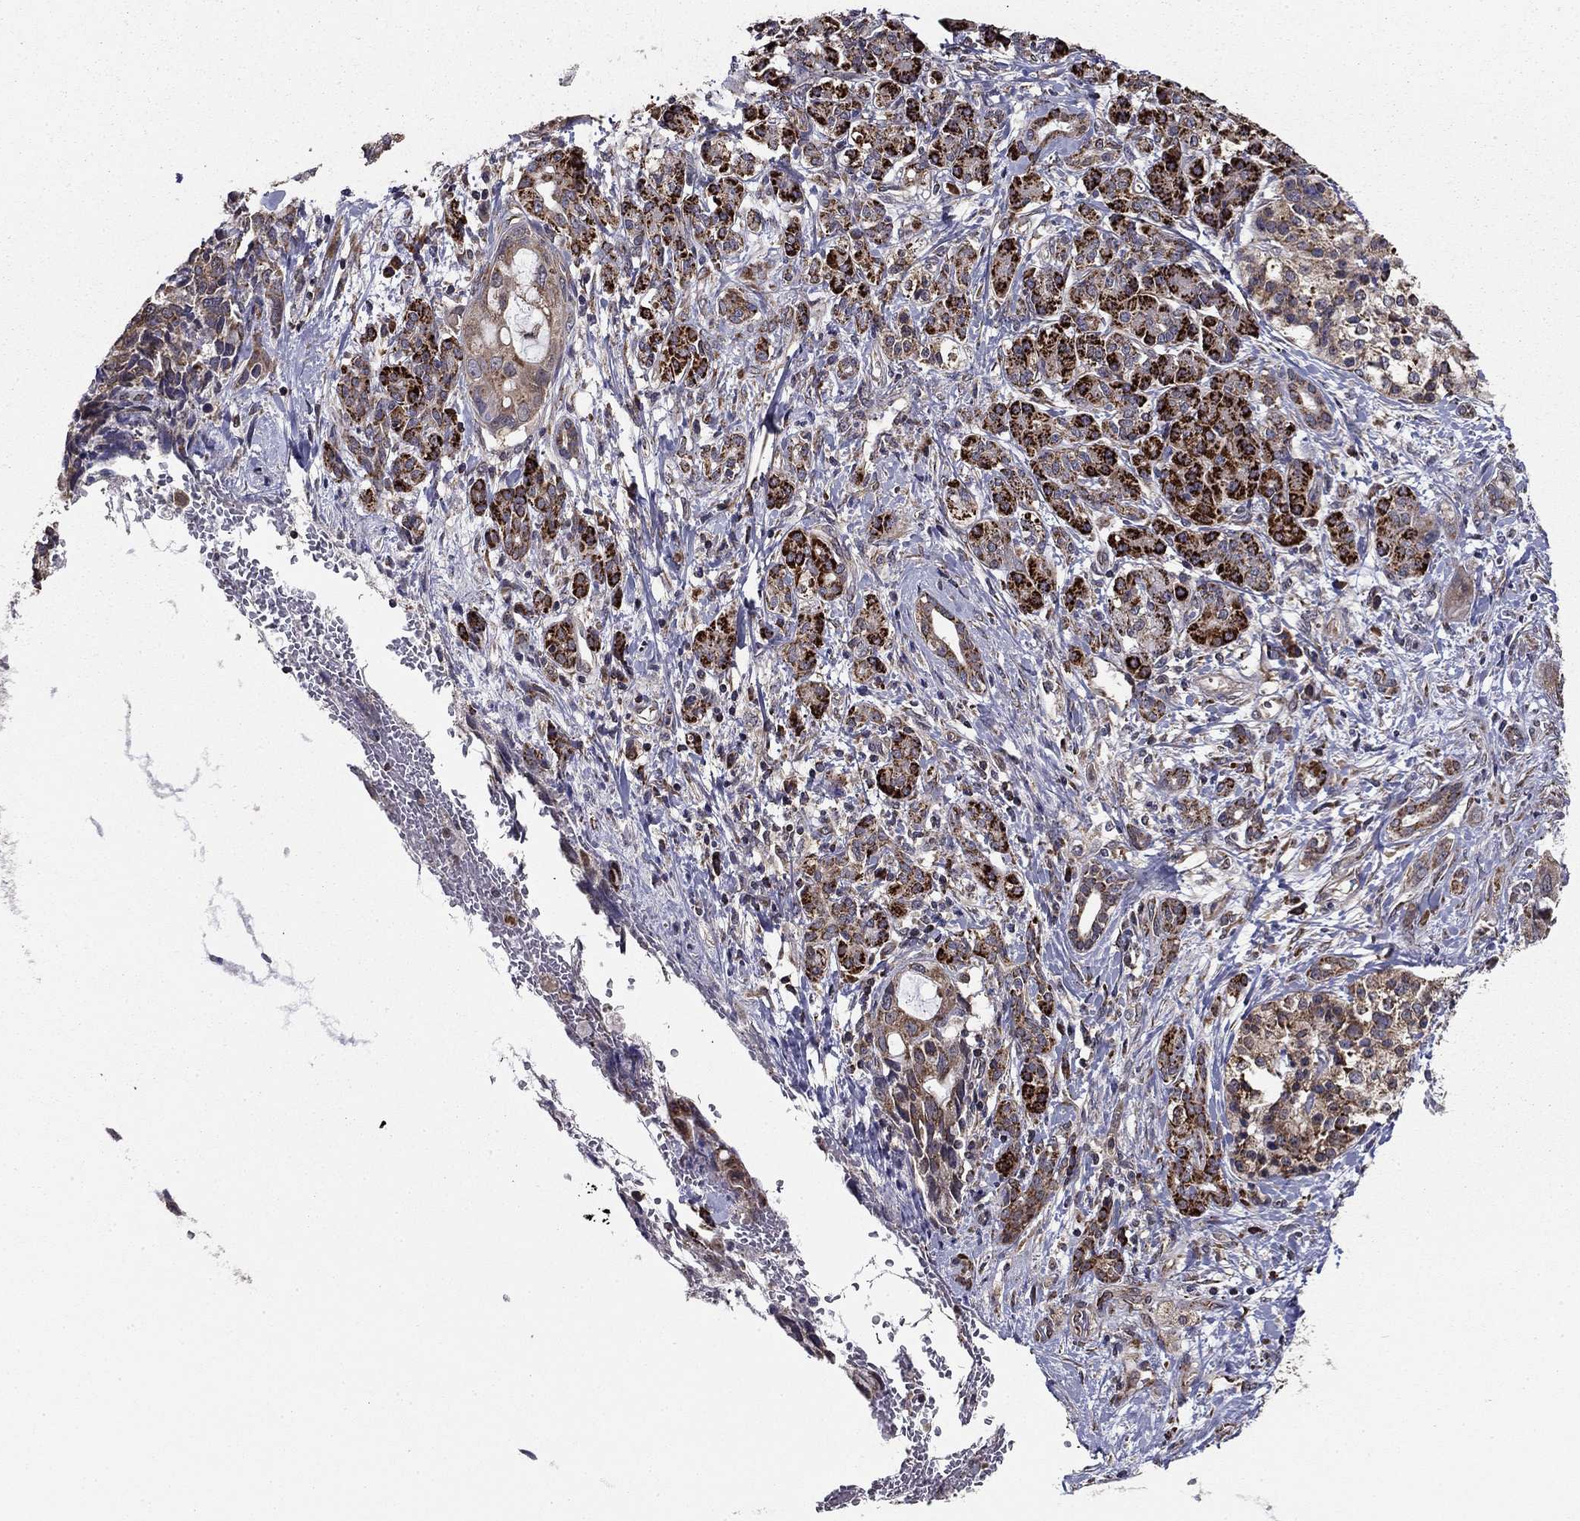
{"staining": {"intensity": "moderate", "quantity": ">75%", "location": "cytoplasmic/membranous"}, "tissue": "pancreatic cancer", "cell_type": "Tumor cells", "image_type": "cancer", "snomed": [{"axis": "morphology", "description": "Adenocarcinoma, NOS"}, {"axis": "topography", "description": "Pancreas"}], "caption": "High-power microscopy captured an immunohistochemistry image of pancreatic cancer, revealing moderate cytoplasmic/membranous positivity in about >75% of tumor cells.", "gene": "NKIRAS1", "patient": {"sex": "female", "age": 56}}